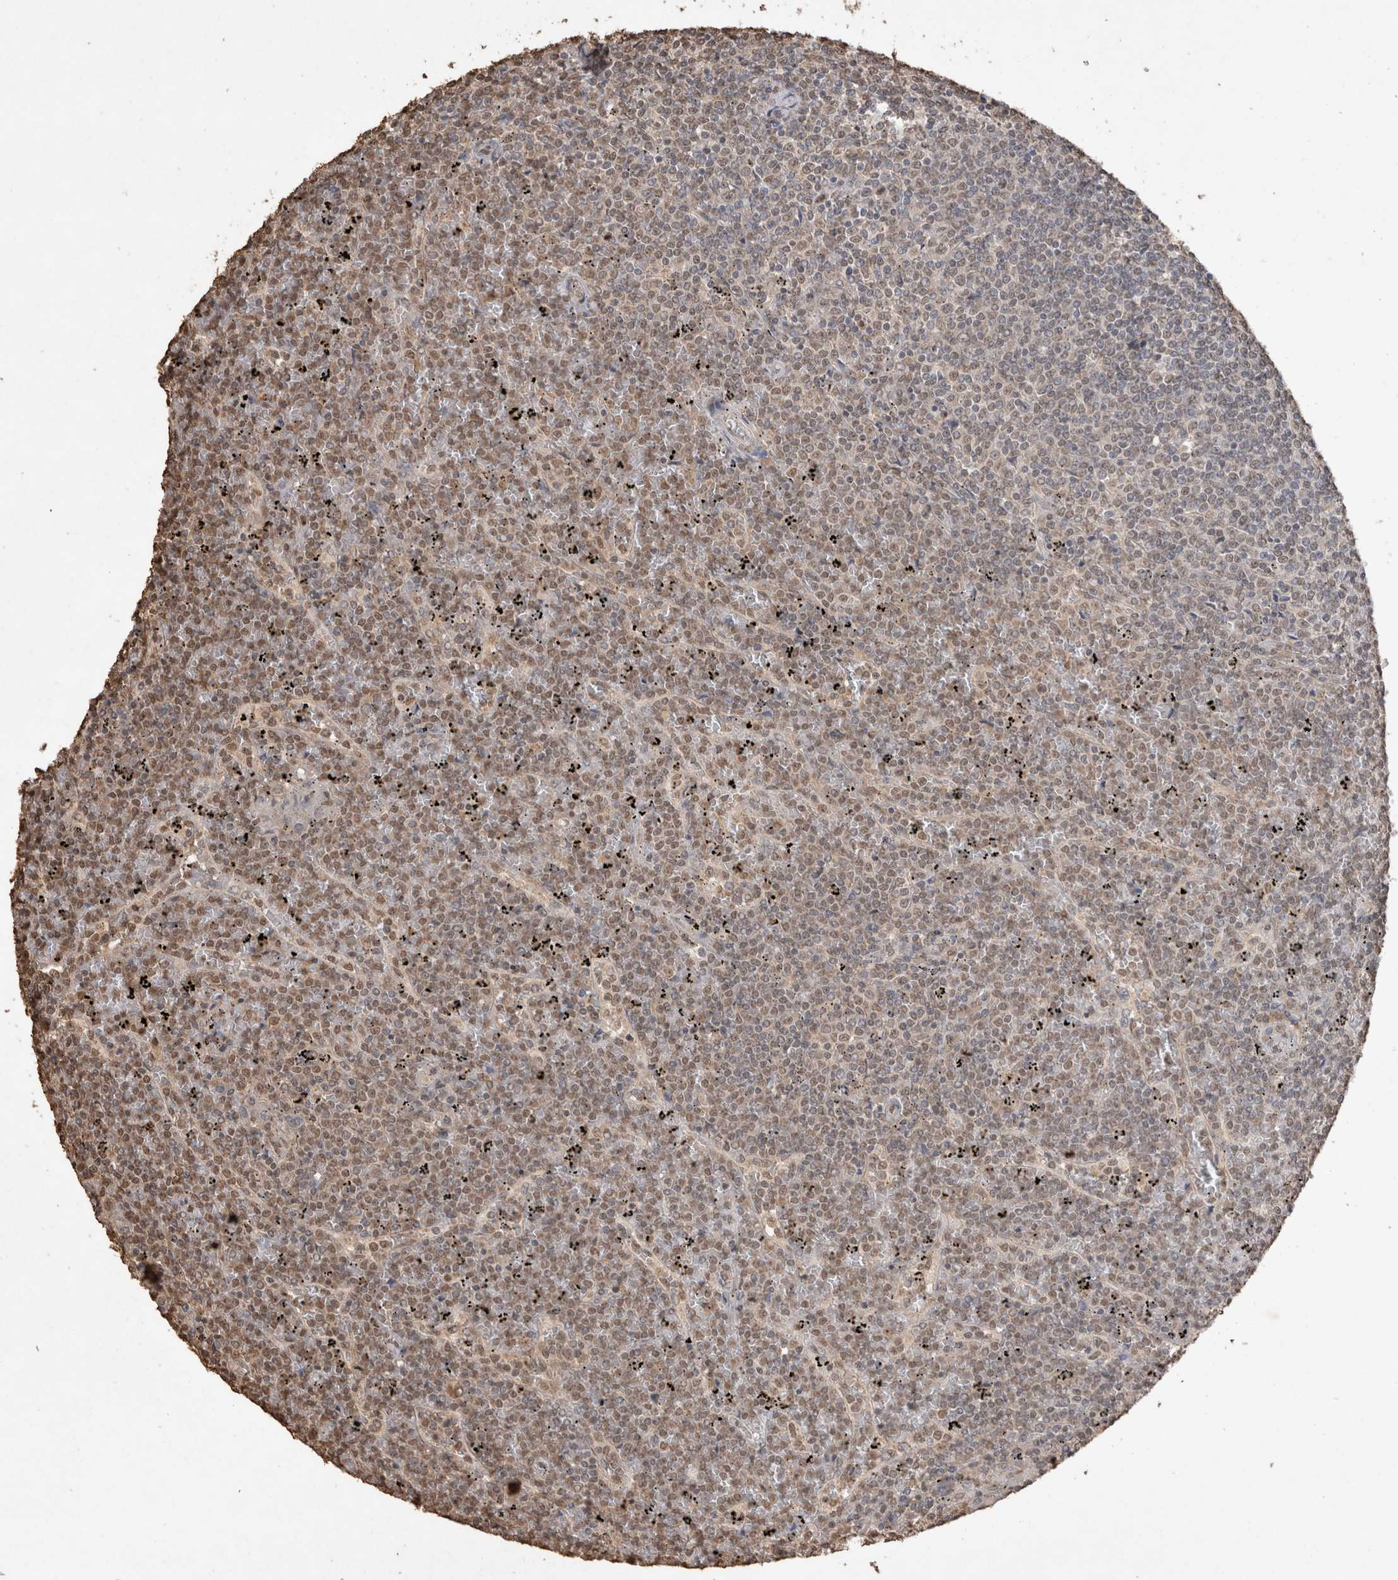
{"staining": {"intensity": "weak", "quantity": ">75%", "location": "nuclear"}, "tissue": "lymphoma", "cell_type": "Tumor cells", "image_type": "cancer", "snomed": [{"axis": "morphology", "description": "Malignant lymphoma, non-Hodgkin's type, Low grade"}, {"axis": "topography", "description": "Spleen"}], "caption": "Immunohistochemistry (IHC) photomicrograph of neoplastic tissue: malignant lymphoma, non-Hodgkin's type (low-grade) stained using immunohistochemistry (IHC) demonstrates low levels of weak protein expression localized specifically in the nuclear of tumor cells, appearing as a nuclear brown color.", "gene": "MLX", "patient": {"sex": "female", "age": 19}}